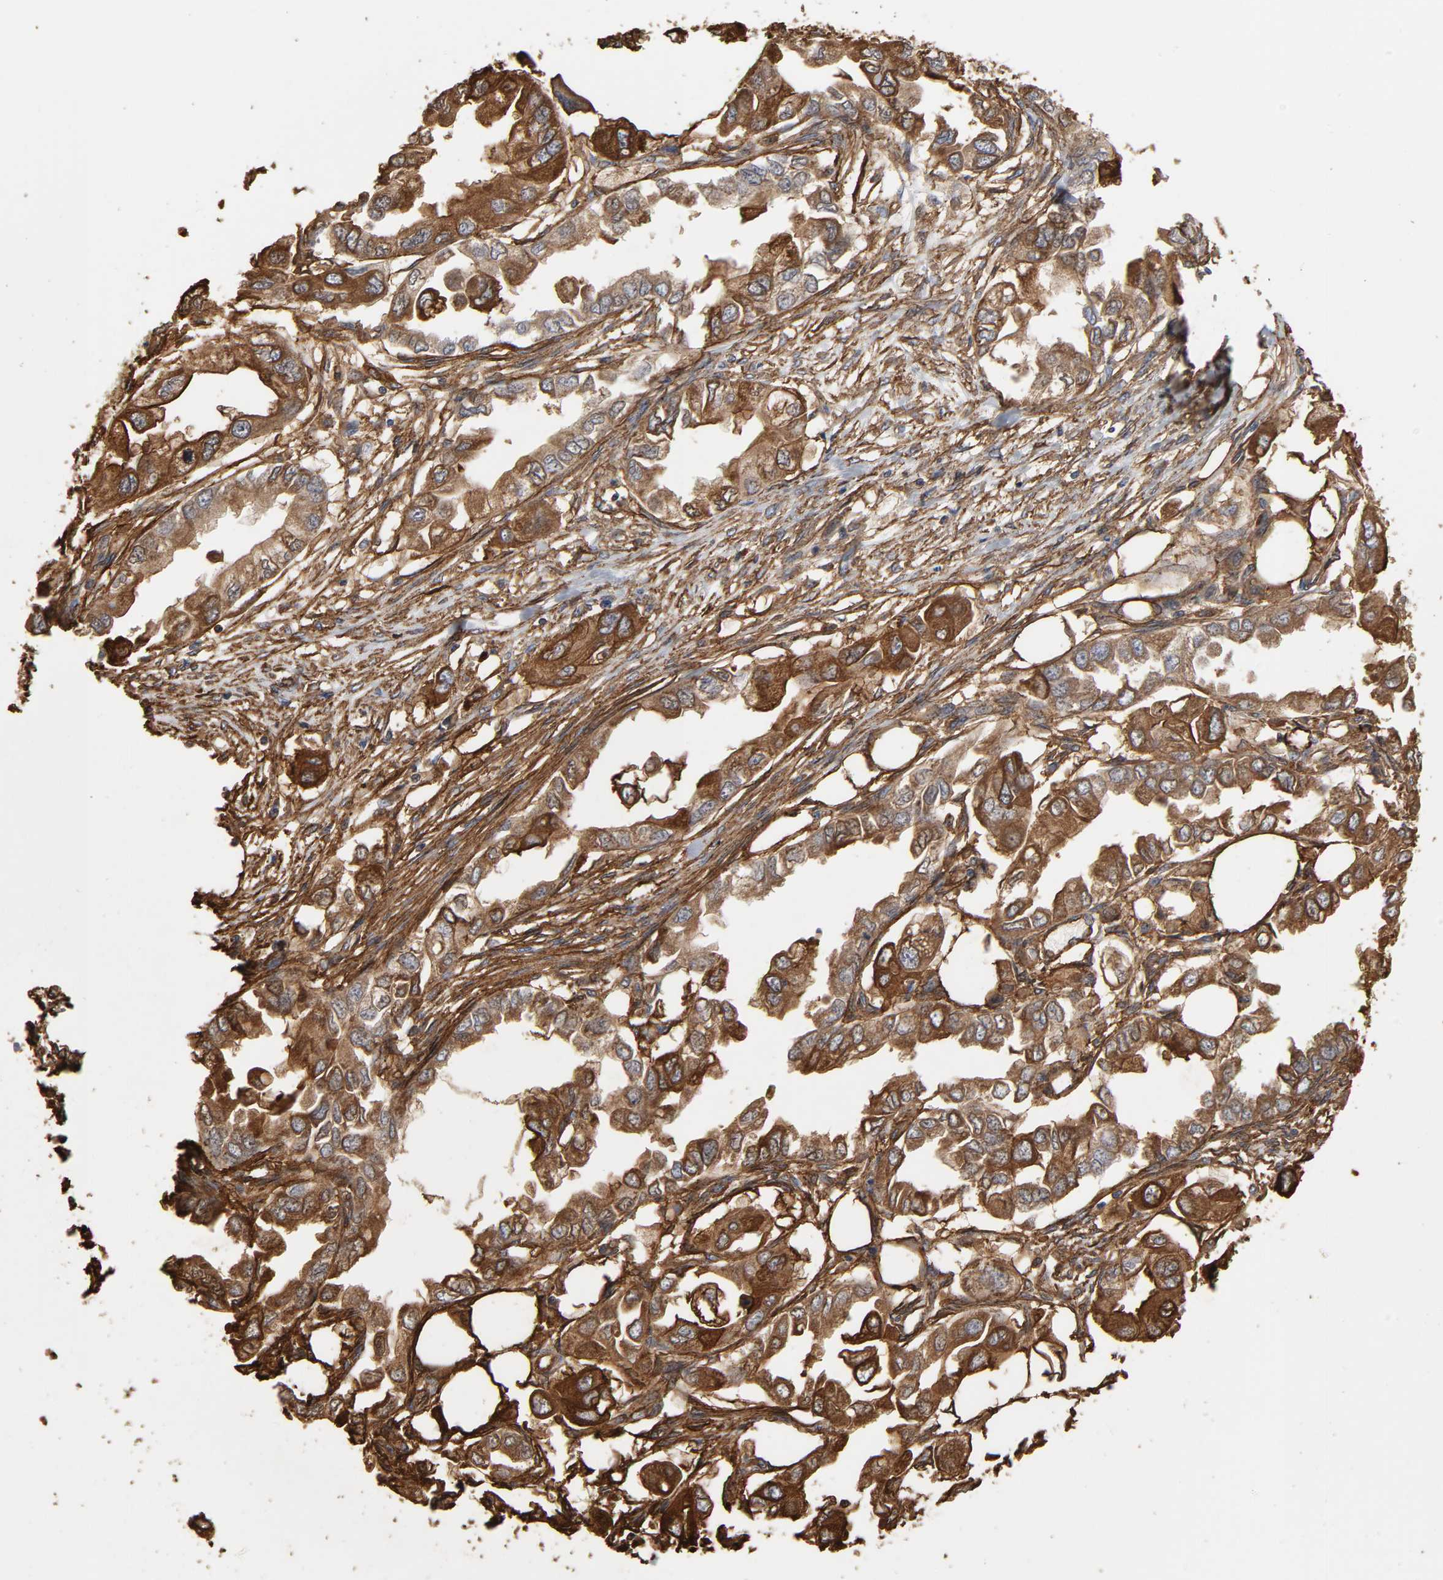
{"staining": {"intensity": "moderate", "quantity": ">75%", "location": "cytoplasmic/membranous"}, "tissue": "endometrial cancer", "cell_type": "Tumor cells", "image_type": "cancer", "snomed": [{"axis": "morphology", "description": "Adenocarcinoma, NOS"}, {"axis": "topography", "description": "Endometrium"}], "caption": "An image showing moderate cytoplasmic/membranous expression in about >75% of tumor cells in adenocarcinoma (endometrial), as visualized by brown immunohistochemical staining.", "gene": "ANXA2", "patient": {"sex": "female", "age": 67}}